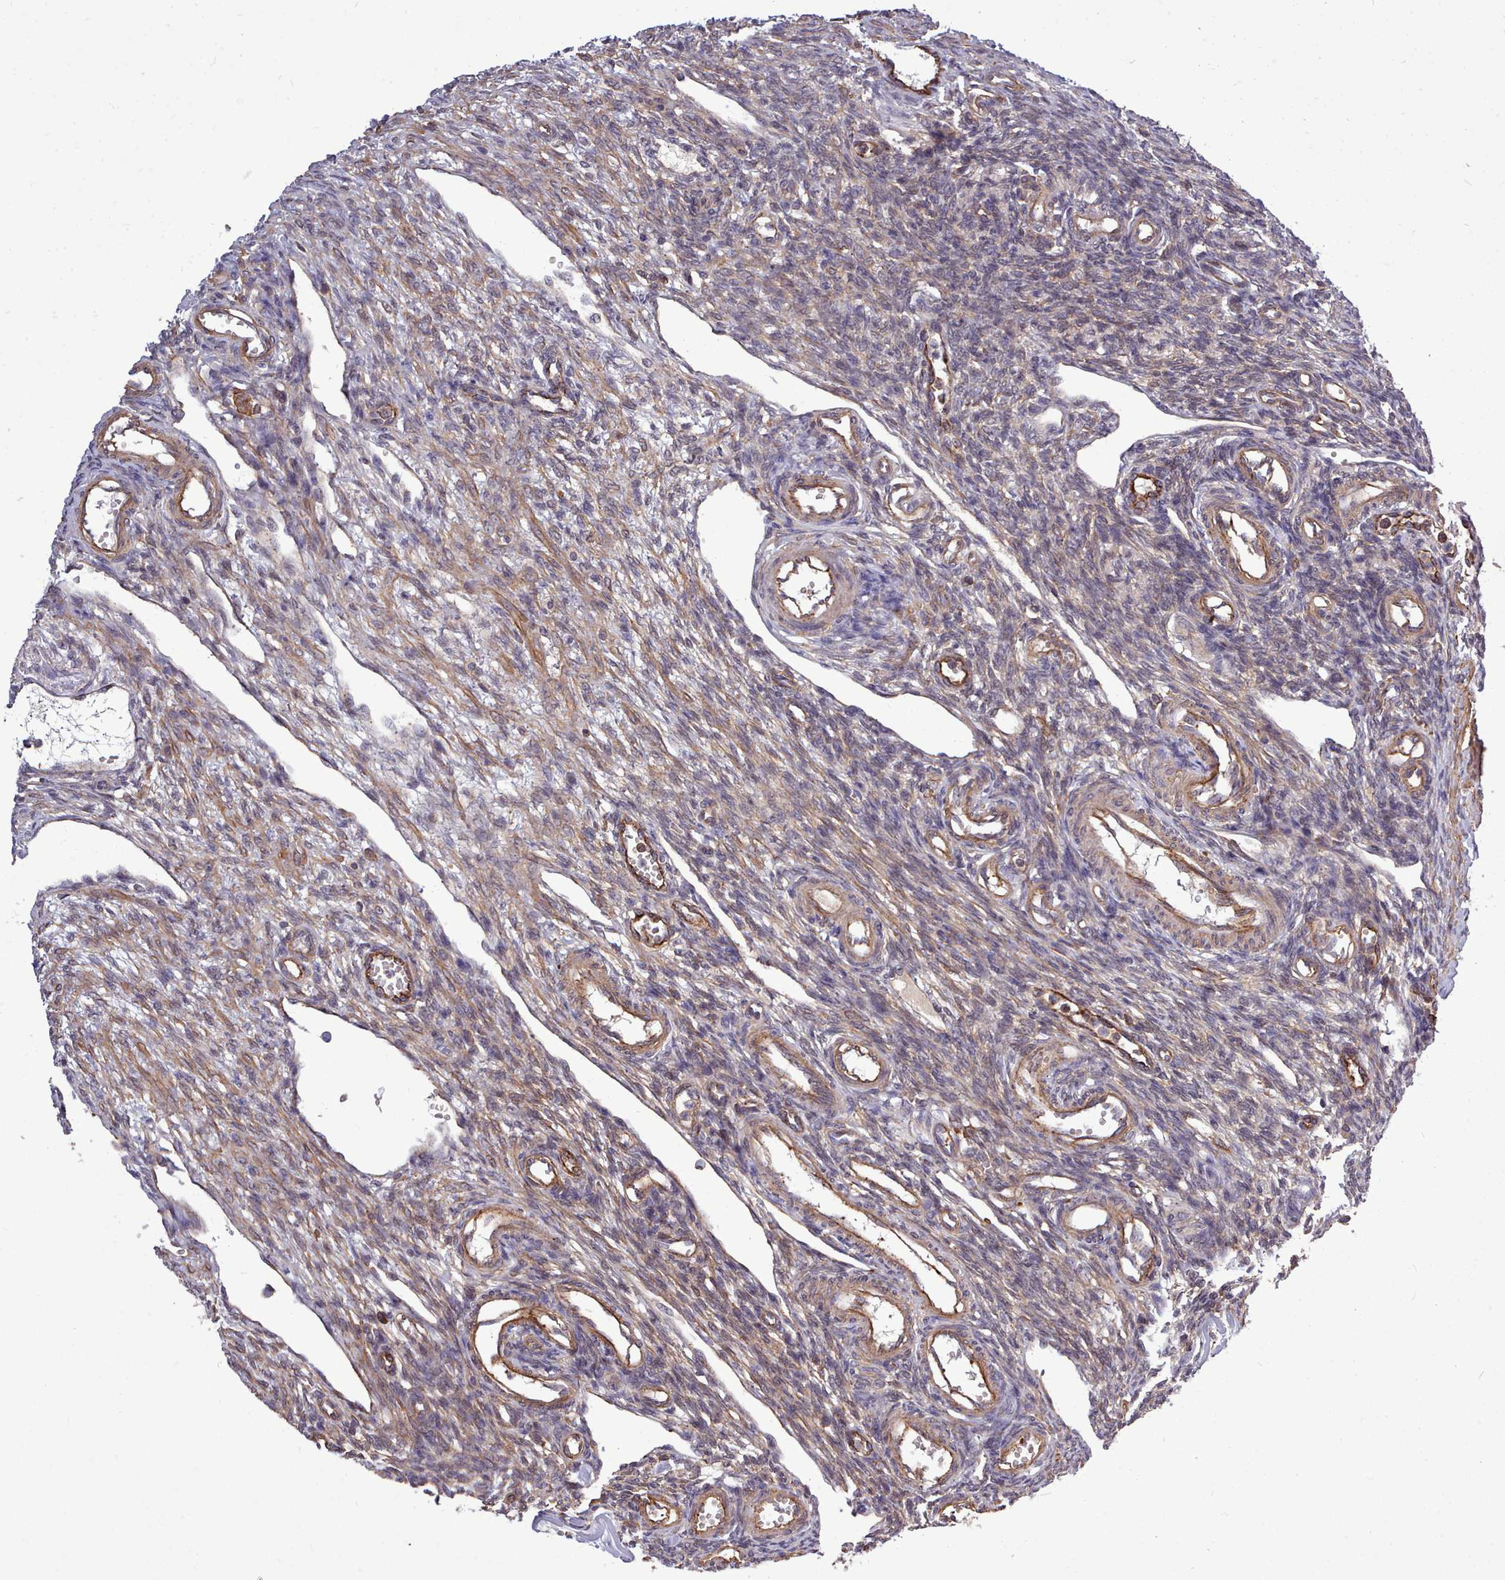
{"staining": {"intensity": "strong", "quantity": ">75%", "location": "cytoplasmic/membranous"}, "tissue": "ovary", "cell_type": "Follicle cells", "image_type": "normal", "snomed": [{"axis": "morphology", "description": "Normal tissue, NOS"}, {"axis": "morphology", "description": "Cyst, NOS"}, {"axis": "topography", "description": "Ovary"}], "caption": "Immunohistochemistry (IHC) staining of unremarkable ovary, which demonstrates high levels of strong cytoplasmic/membranous staining in approximately >75% of follicle cells indicating strong cytoplasmic/membranous protein positivity. The staining was performed using DAB (brown) for protein detection and nuclei were counterstained in hematoxylin (blue).", "gene": "STUB1", "patient": {"sex": "female", "age": 33}}